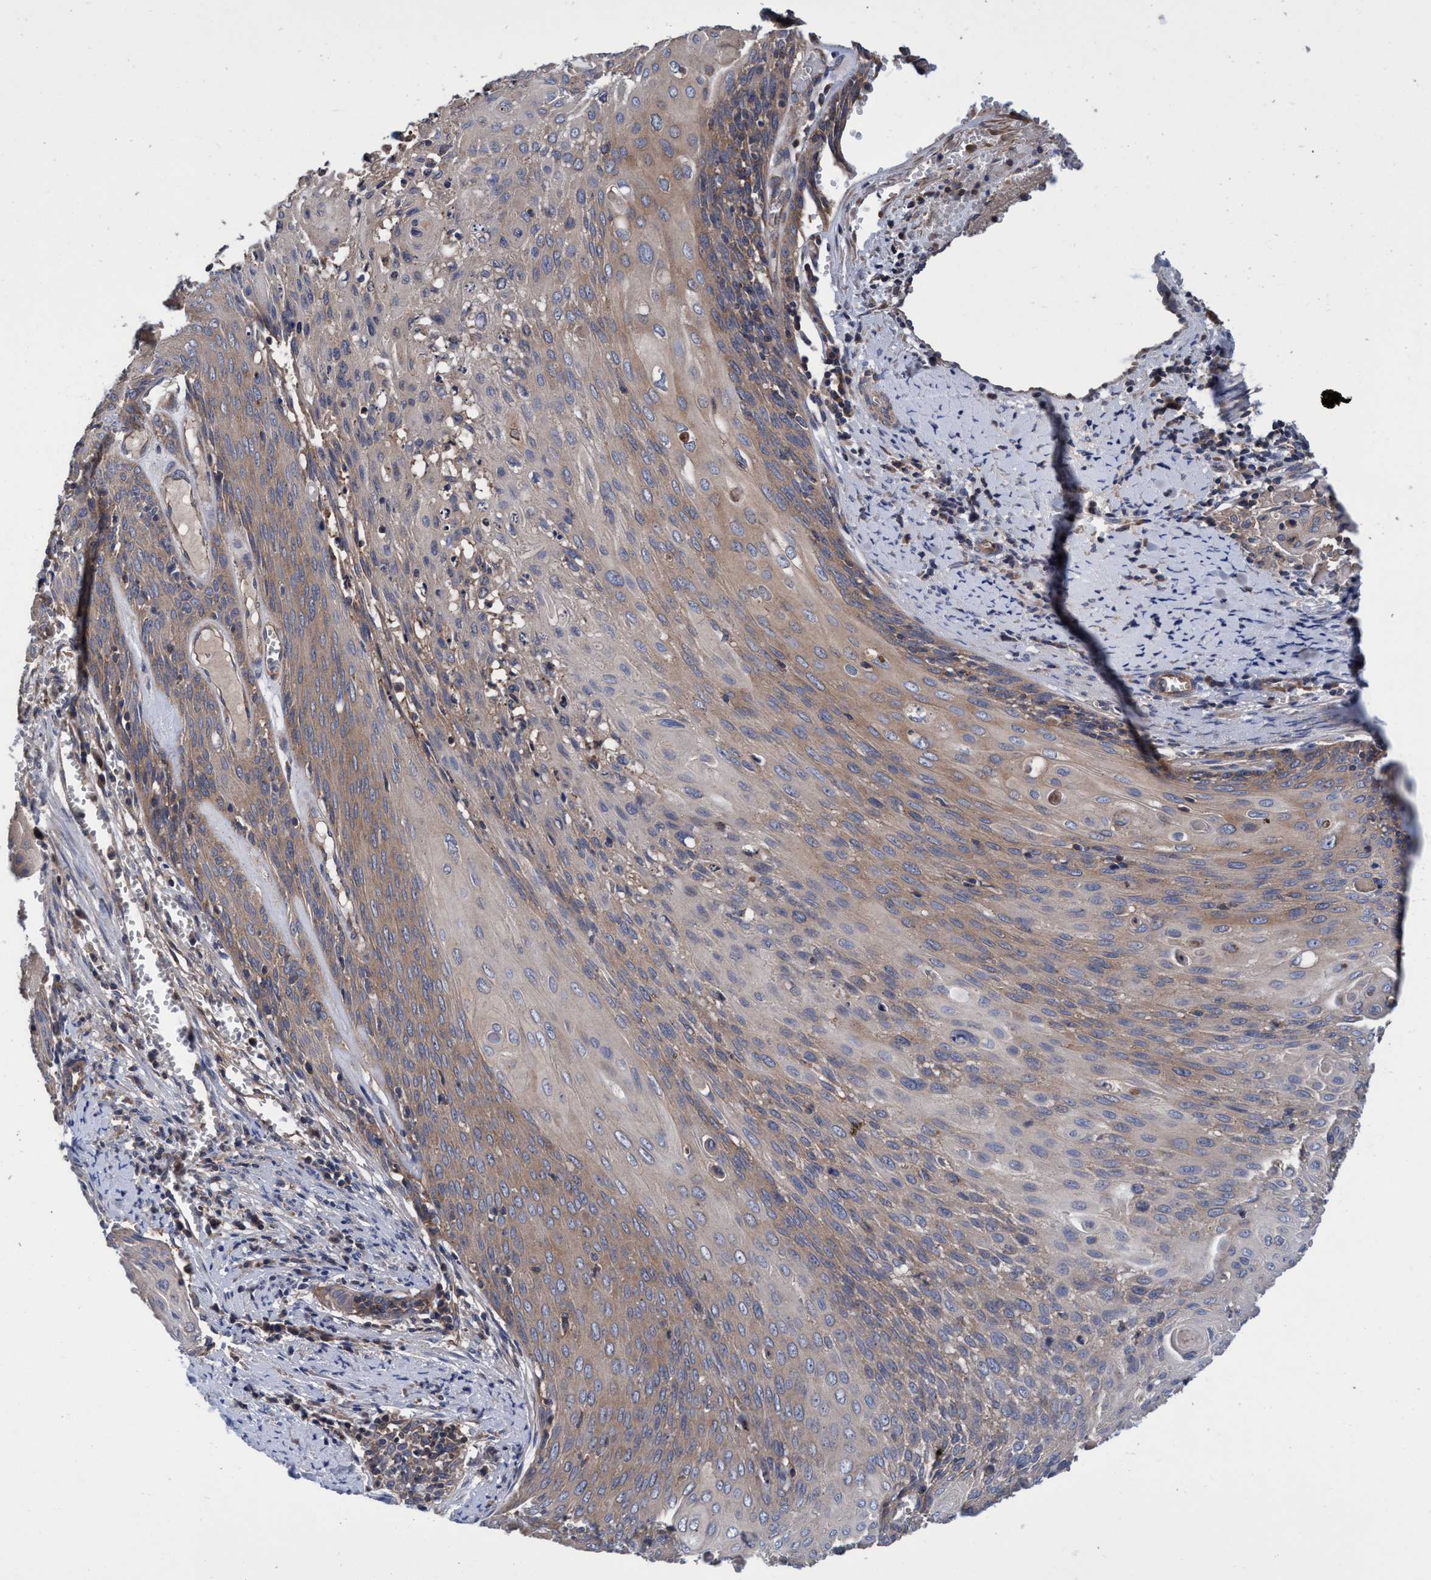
{"staining": {"intensity": "weak", "quantity": ">75%", "location": "cytoplasmic/membranous"}, "tissue": "cervical cancer", "cell_type": "Tumor cells", "image_type": "cancer", "snomed": [{"axis": "morphology", "description": "Squamous cell carcinoma, NOS"}, {"axis": "topography", "description": "Cervix"}], "caption": "This is a micrograph of immunohistochemistry (IHC) staining of squamous cell carcinoma (cervical), which shows weak expression in the cytoplasmic/membranous of tumor cells.", "gene": "CALCOCO2", "patient": {"sex": "female", "age": 39}}